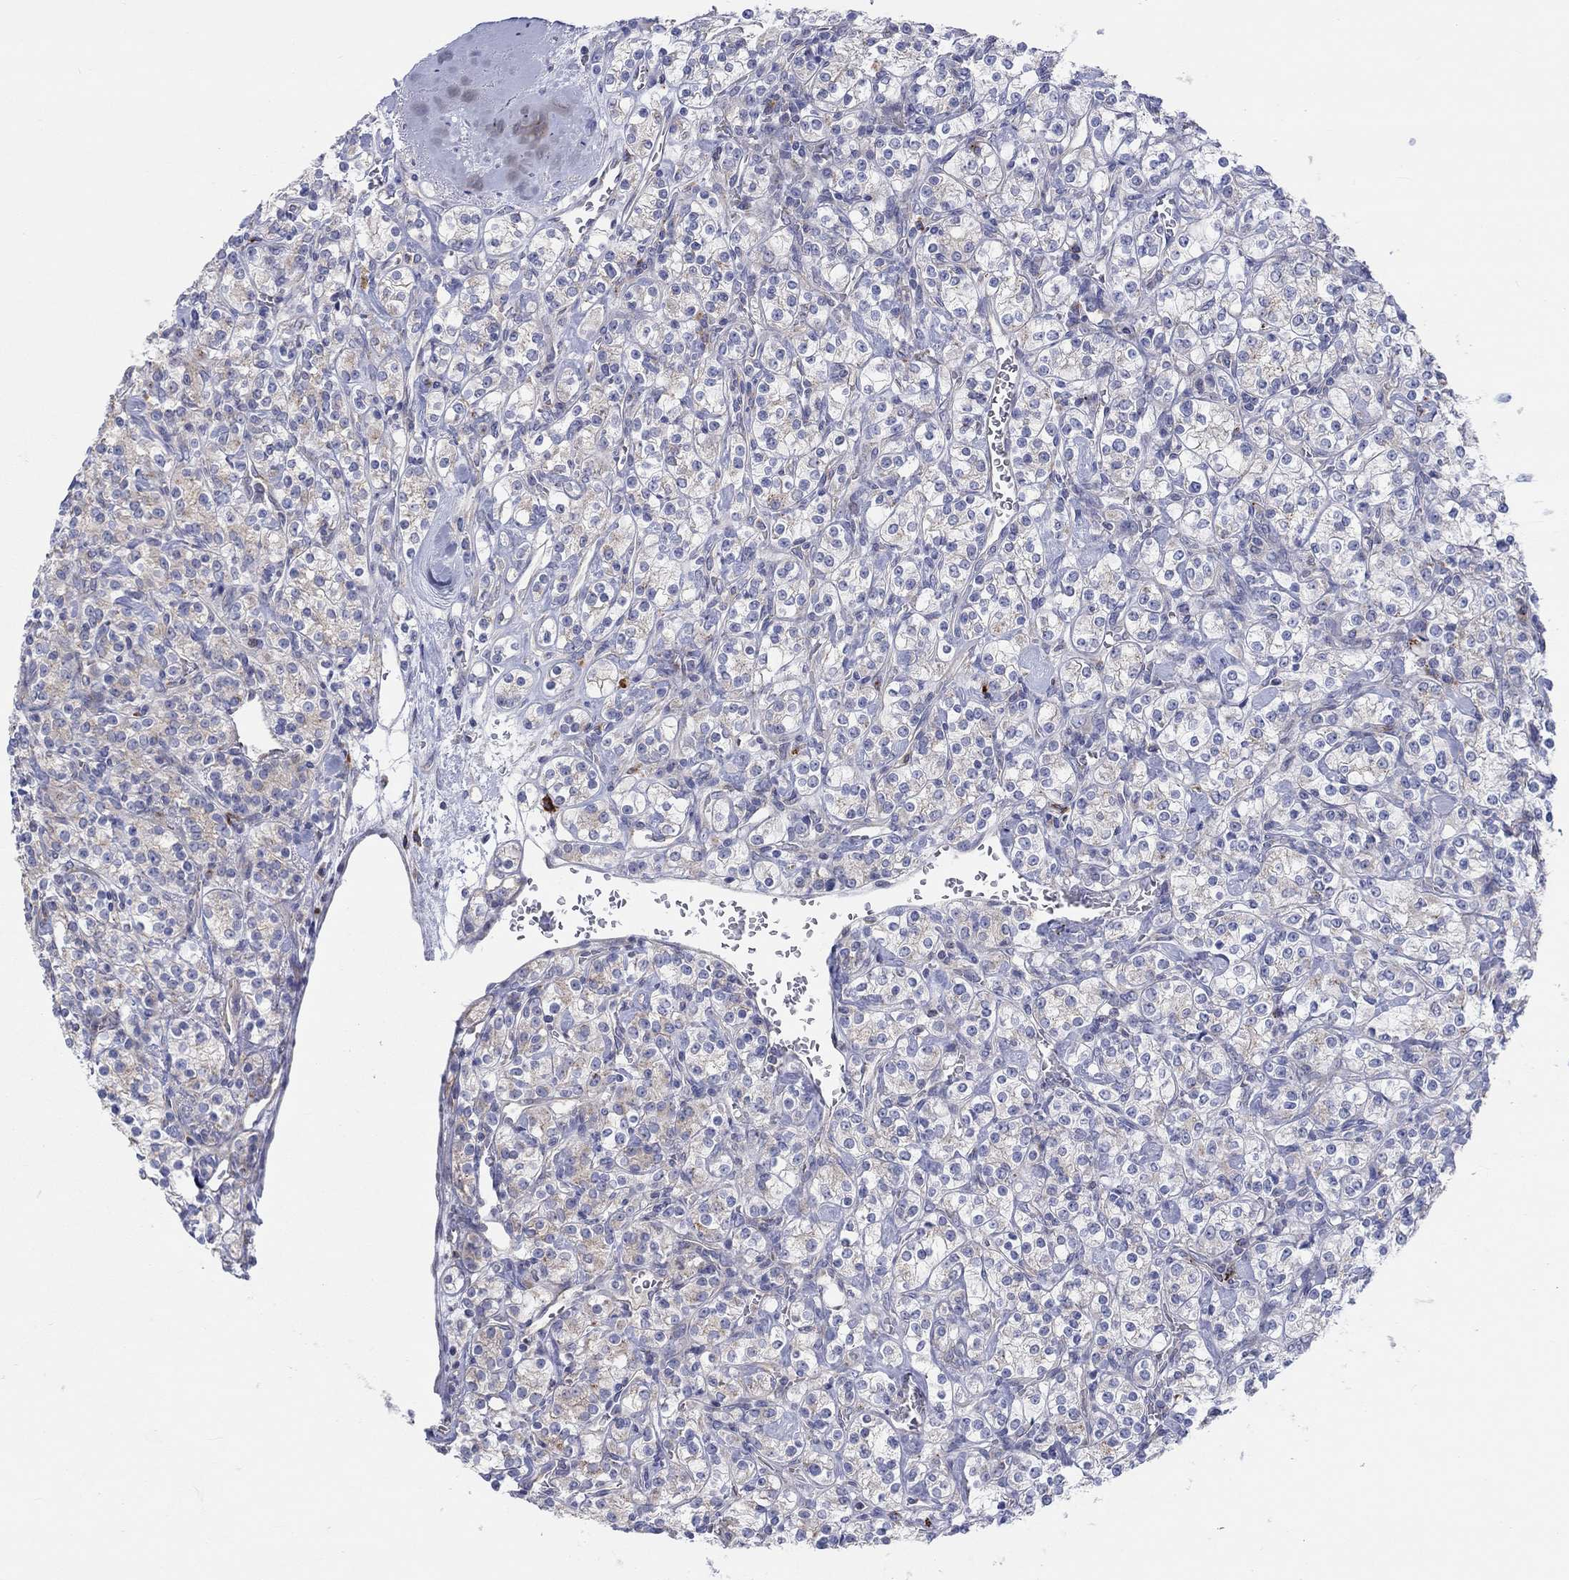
{"staining": {"intensity": "weak", "quantity": ">75%", "location": "cytoplasmic/membranous"}, "tissue": "renal cancer", "cell_type": "Tumor cells", "image_type": "cancer", "snomed": [{"axis": "morphology", "description": "Adenocarcinoma, NOS"}, {"axis": "topography", "description": "Kidney"}], "caption": "Weak cytoplasmic/membranous protein expression is appreciated in about >75% of tumor cells in renal cancer.", "gene": "BCO2", "patient": {"sex": "male", "age": 77}}